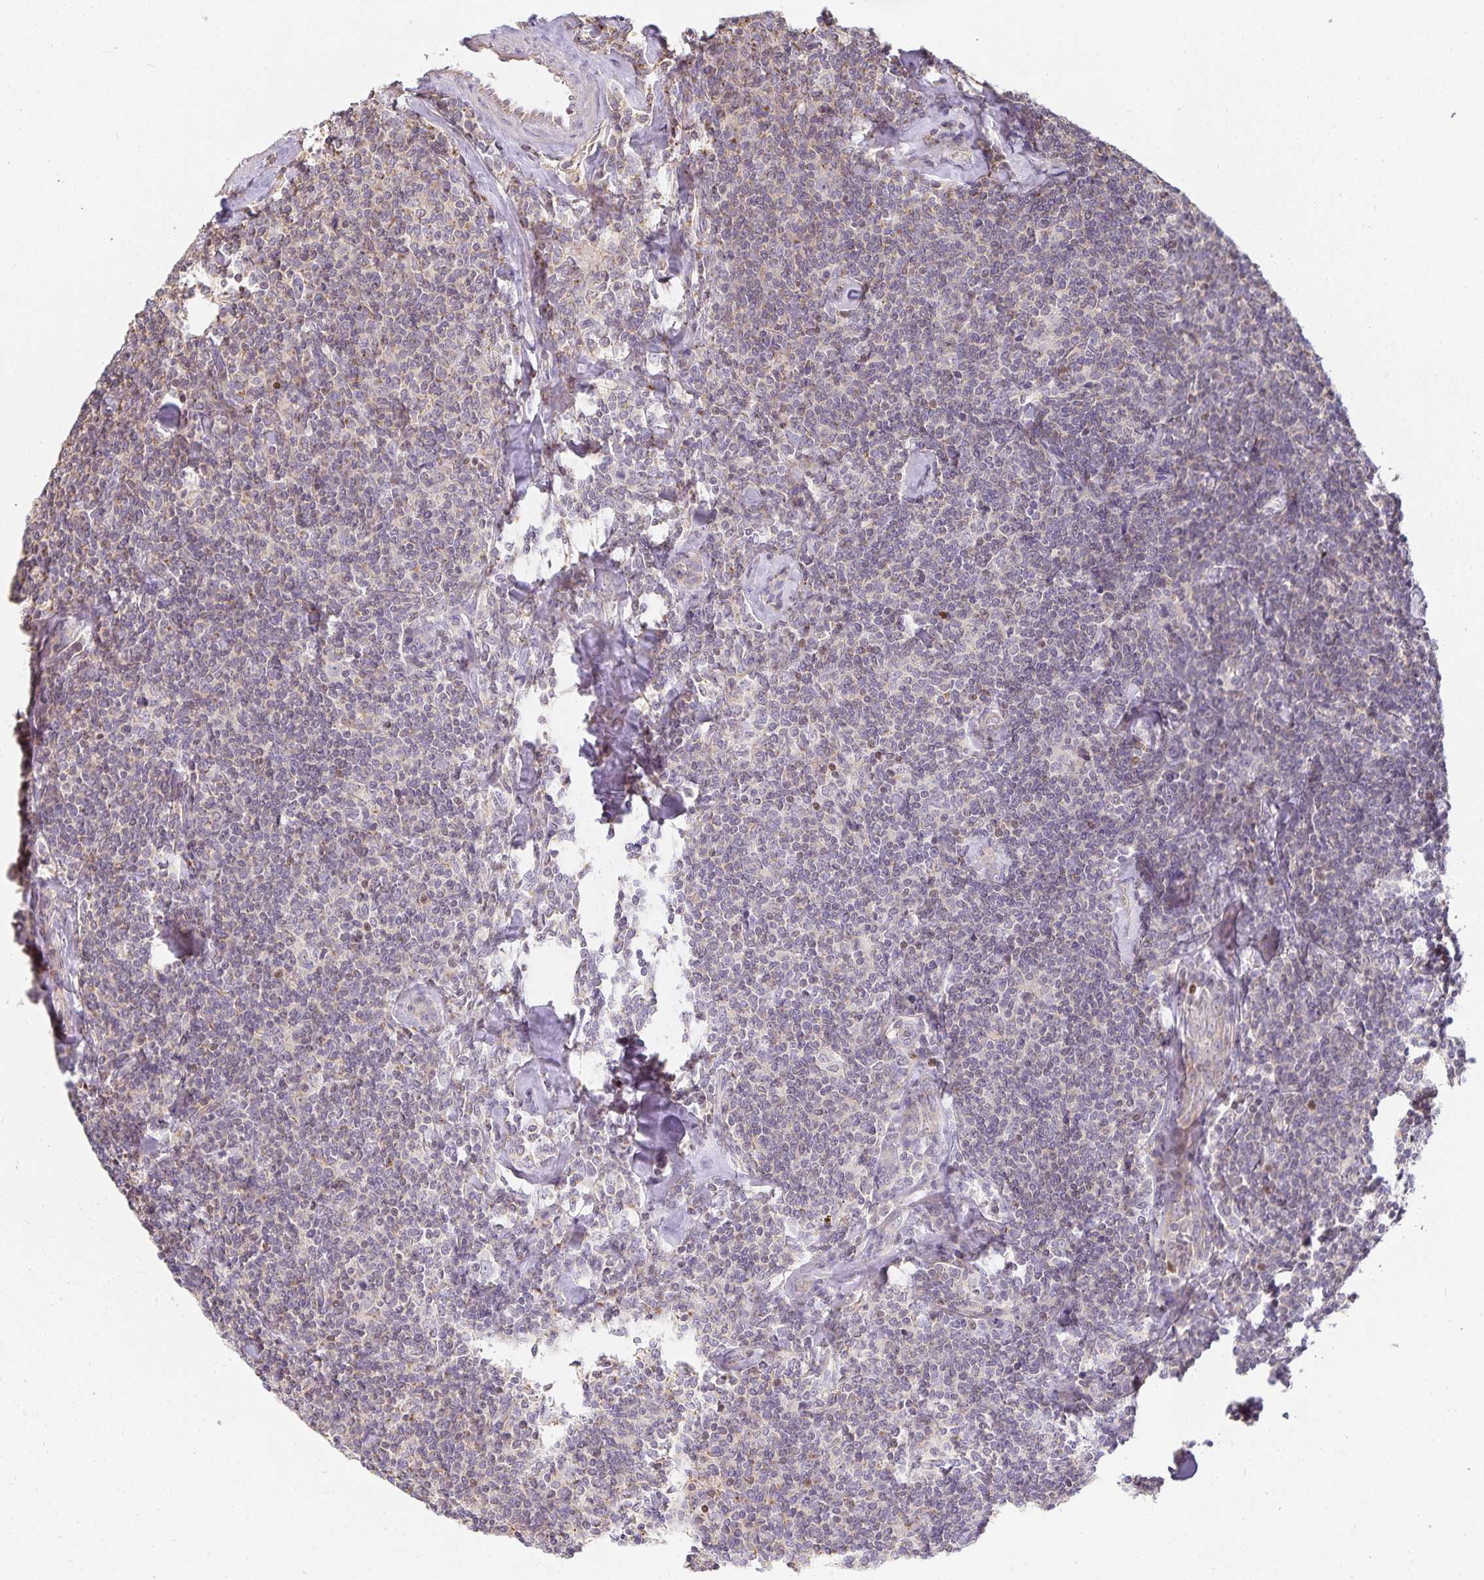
{"staining": {"intensity": "negative", "quantity": "none", "location": "none"}, "tissue": "lymphoma", "cell_type": "Tumor cells", "image_type": "cancer", "snomed": [{"axis": "morphology", "description": "Malignant lymphoma, non-Hodgkin's type, Low grade"}, {"axis": "topography", "description": "Lymph node"}], "caption": "Tumor cells show no significant expression in lymphoma.", "gene": "GATA3", "patient": {"sex": "female", "age": 56}}